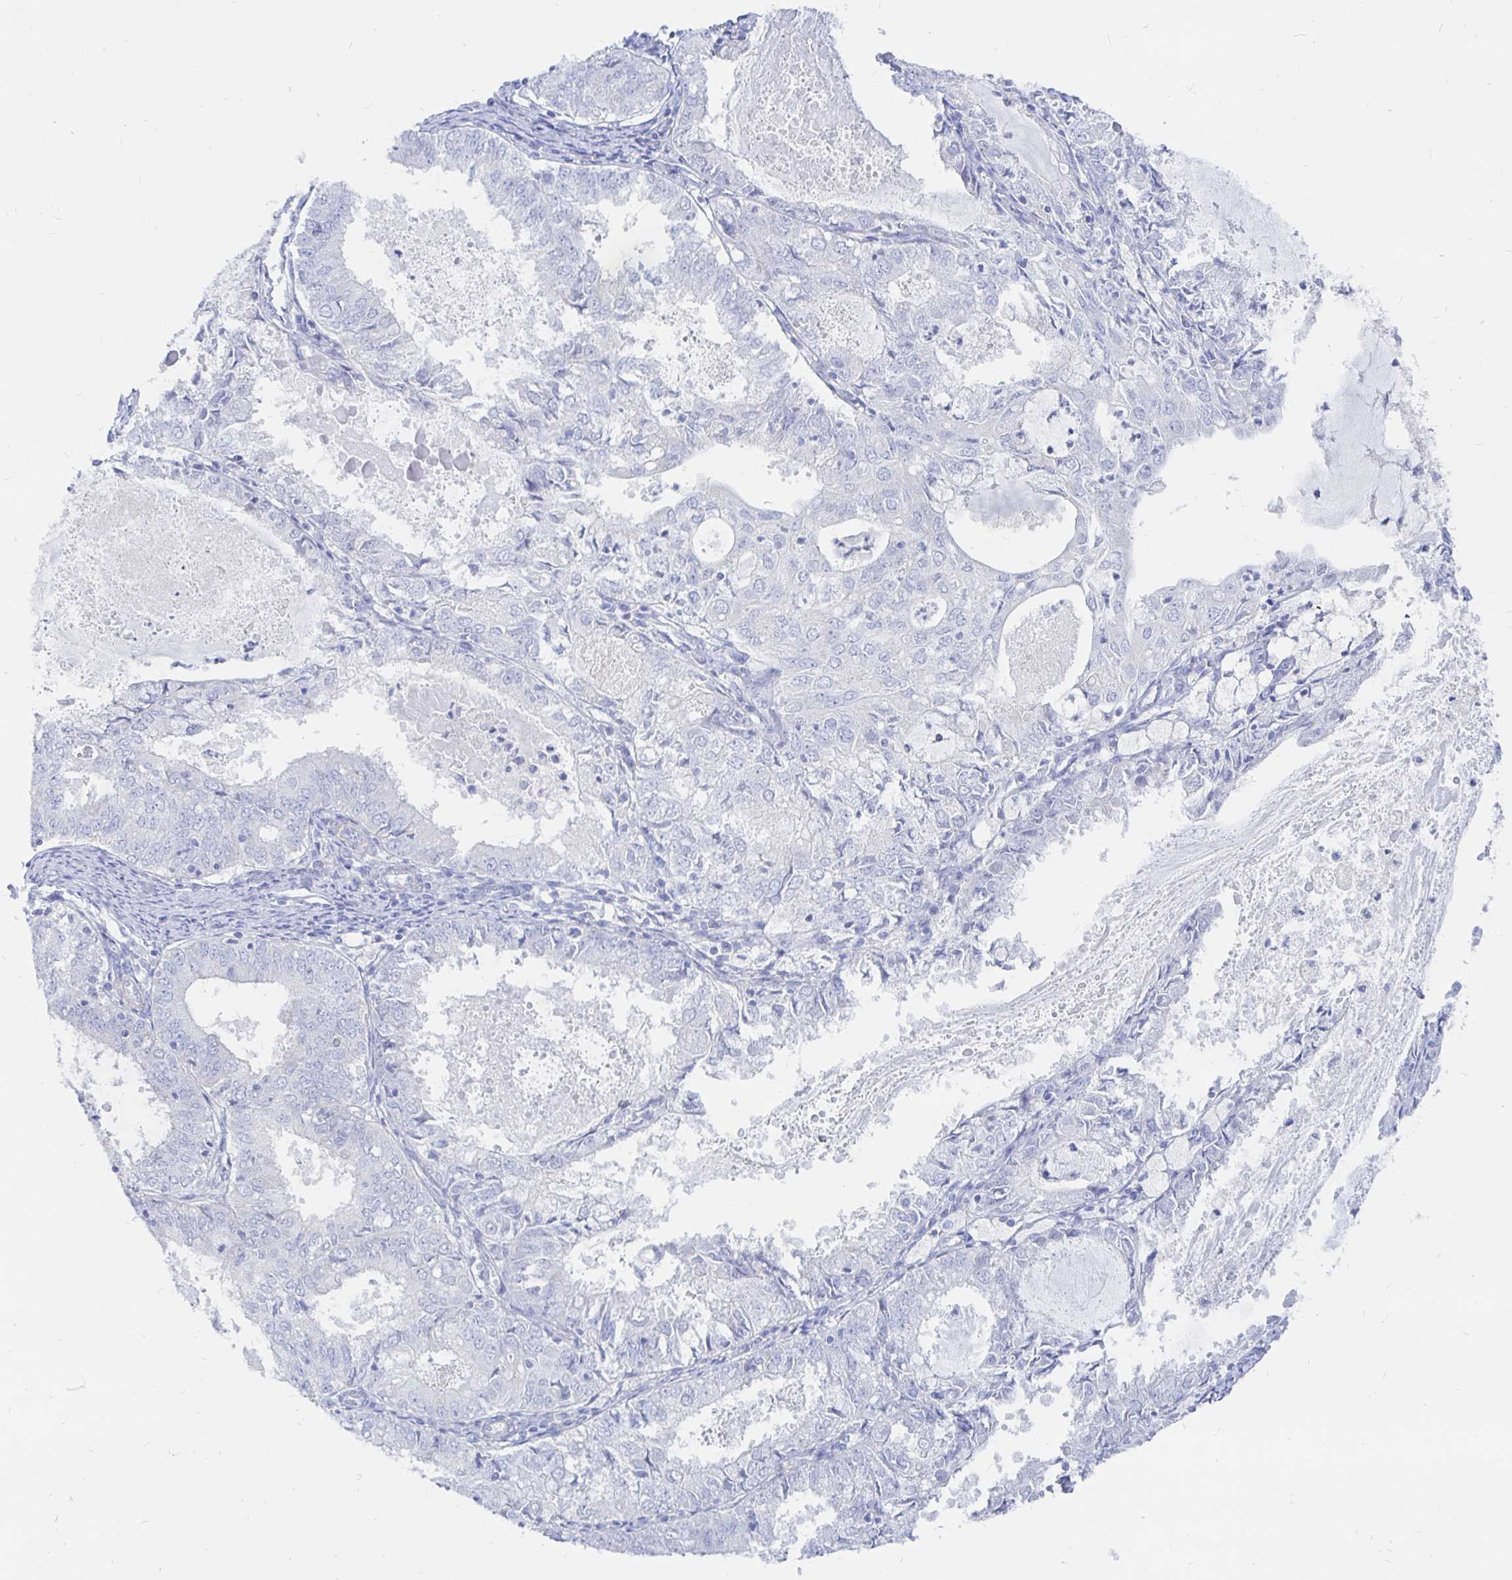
{"staining": {"intensity": "negative", "quantity": "none", "location": "none"}, "tissue": "endometrial cancer", "cell_type": "Tumor cells", "image_type": "cancer", "snomed": [{"axis": "morphology", "description": "Adenocarcinoma, NOS"}, {"axis": "topography", "description": "Endometrium"}], "caption": "This micrograph is of adenocarcinoma (endometrial) stained with IHC to label a protein in brown with the nuclei are counter-stained blue. There is no expression in tumor cells.", "gene": "COX16", "patient": {"sex": "female", "age": 57}}